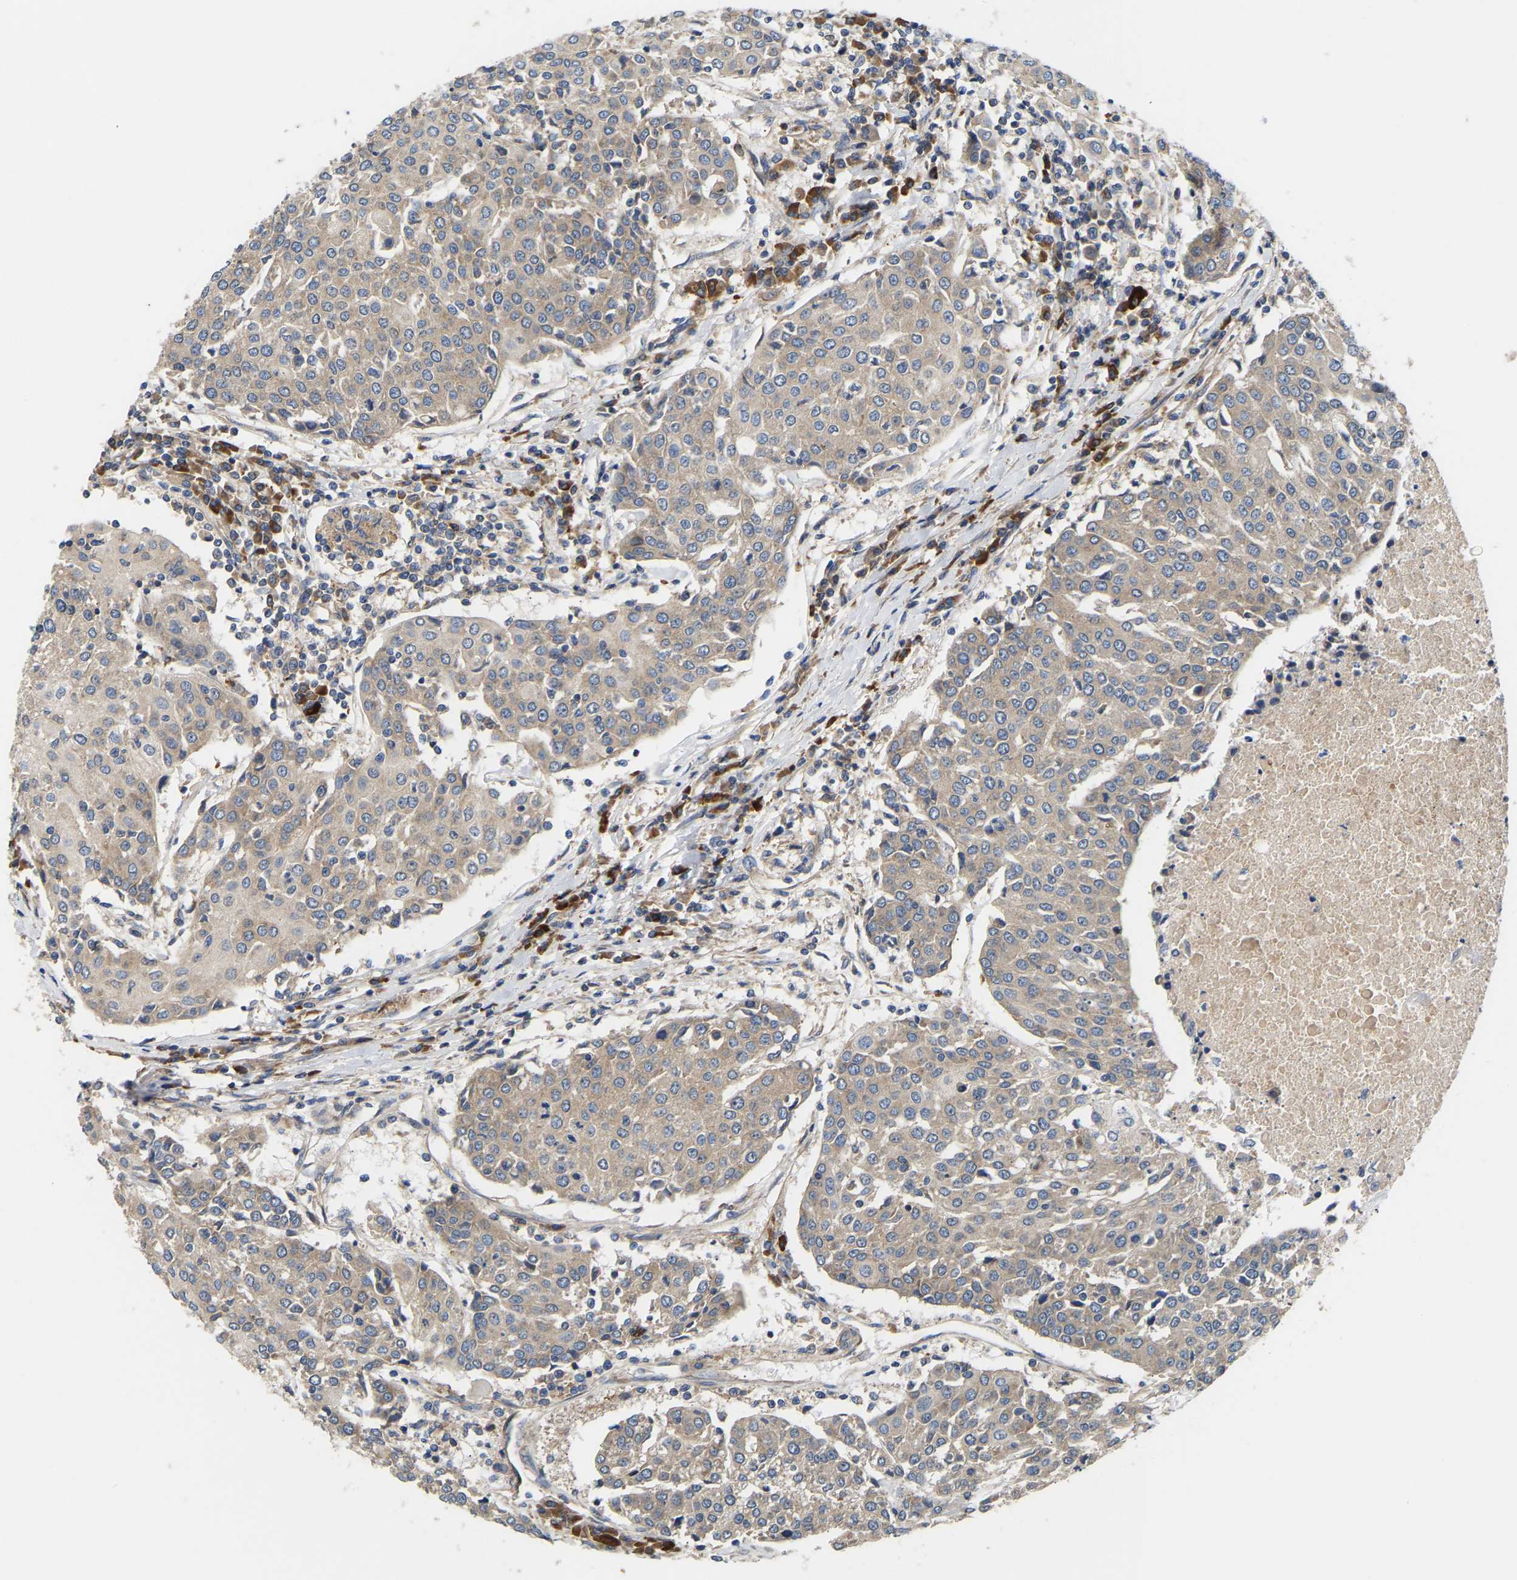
{"staining": {"intensity": "weak", "quantity": ">75%", "location": "cytoplasmic/membranous"}, "tissue": "urothelial cancer", "cell_type": "Tumor cells", "image_type": "cancer", "snomed": [{"axis": "morphology", "description": "Urothelial carcinoma, High grade"}, {"axis": "topography", "description": "Urinary bladder"}], "caption": "Weak cytoplasmic/membranous staining is identified in approximately >75% of tumor cells in urothelial cancer. The staining is performed using DAB (3,3'-diaminobenzidine) brown chromogen to label protein expression. The nuclei are counter-stained blue using hematoxylin.", "gene": "AIMP2", "patient": {"sex": "female", "age": 85}}